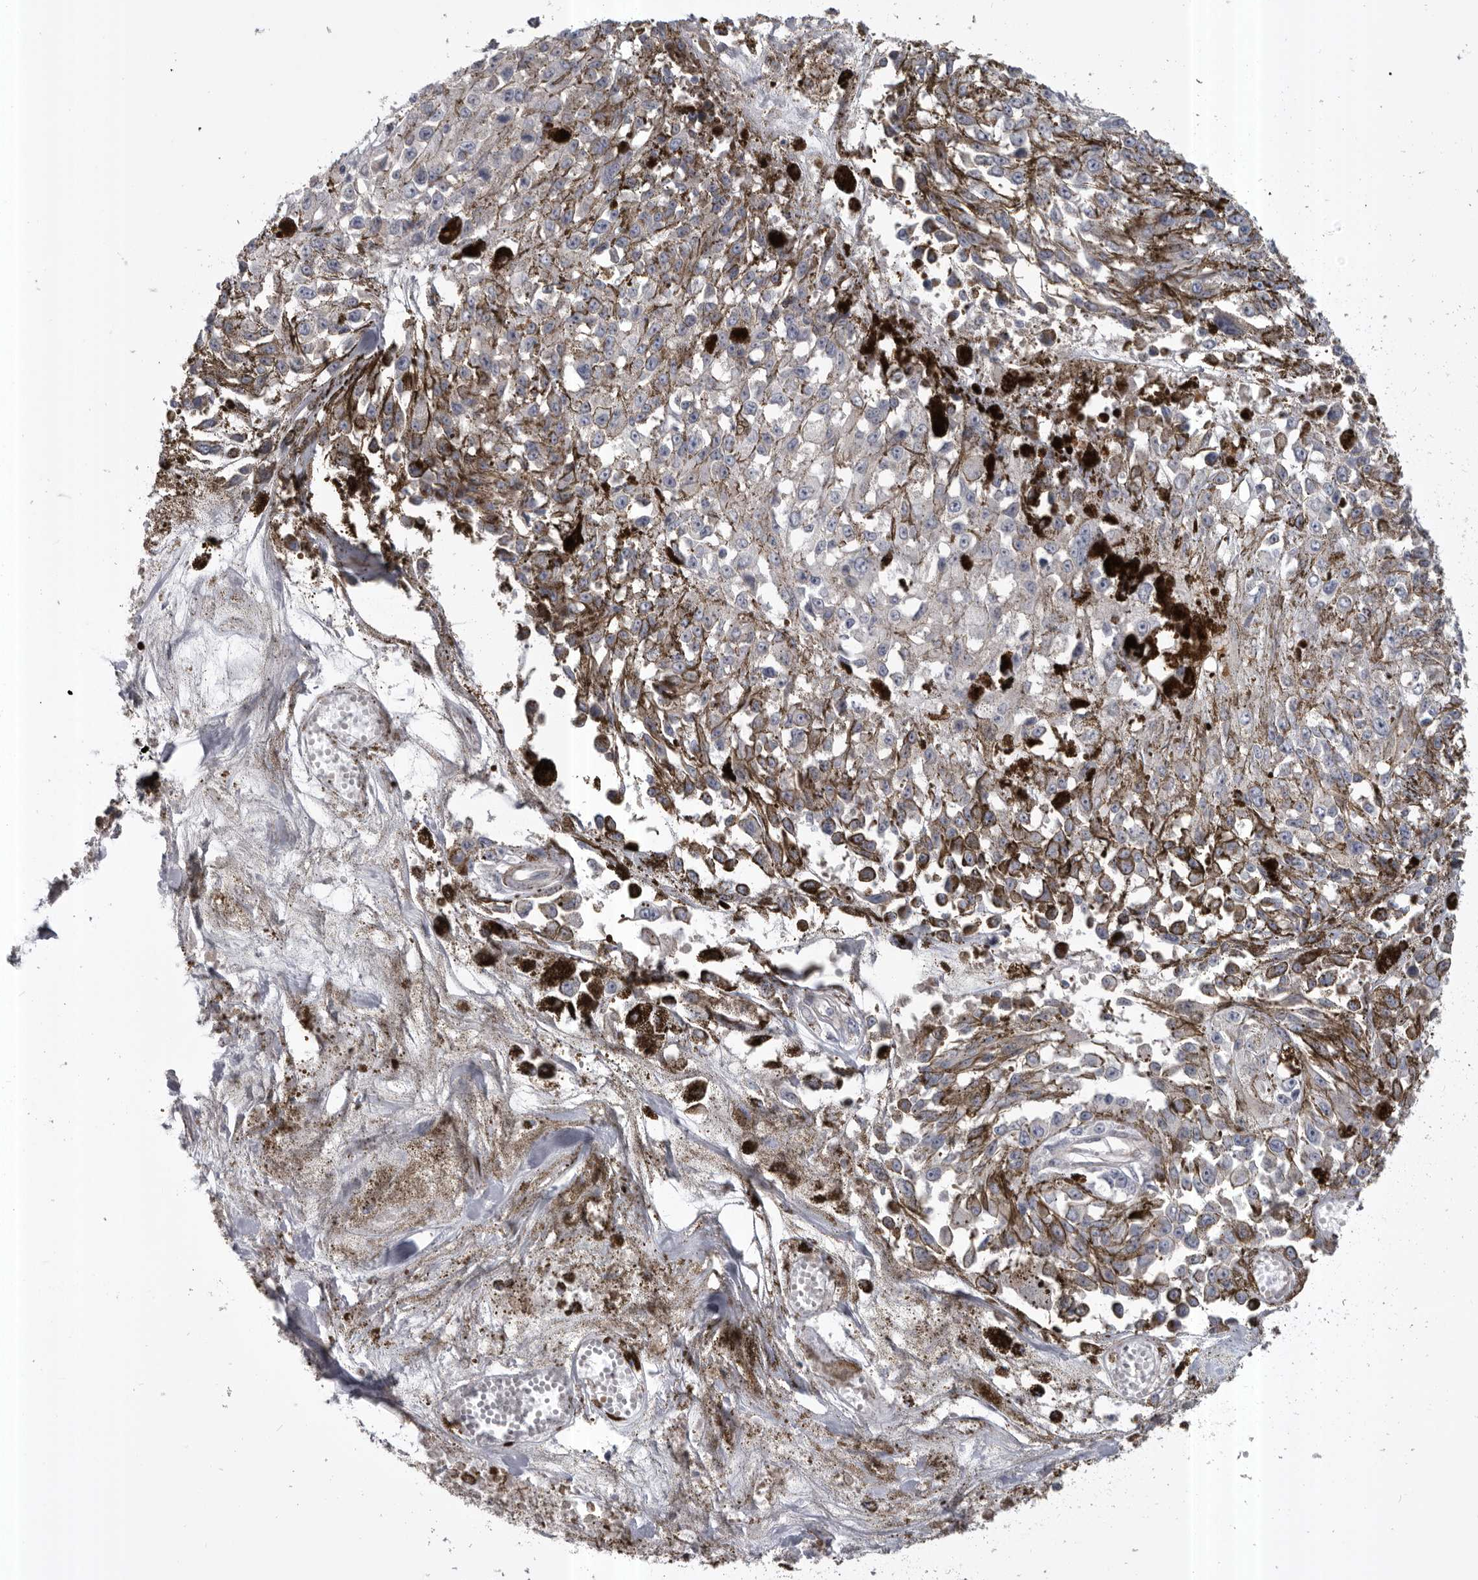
{"staining": {"intensity": "negative", "quantity": "none", "location": "none"}, "tissue": "melanoma", "cell_type": "Tumor cells", "image_type": "cancer", "snomed": [{"axis": "morphology", "description": "Malignant melanoma, Metastatic site"}, {"axis": "topography", "description": "Lymph node"}], "caption": "A high-resolution histopathology image shows IHC staining of melanoma, which exhibits no significant positivity in tumor cells.", "gene": "RAB3GAP2", "patient": {"sex": "male", "age": 59}}